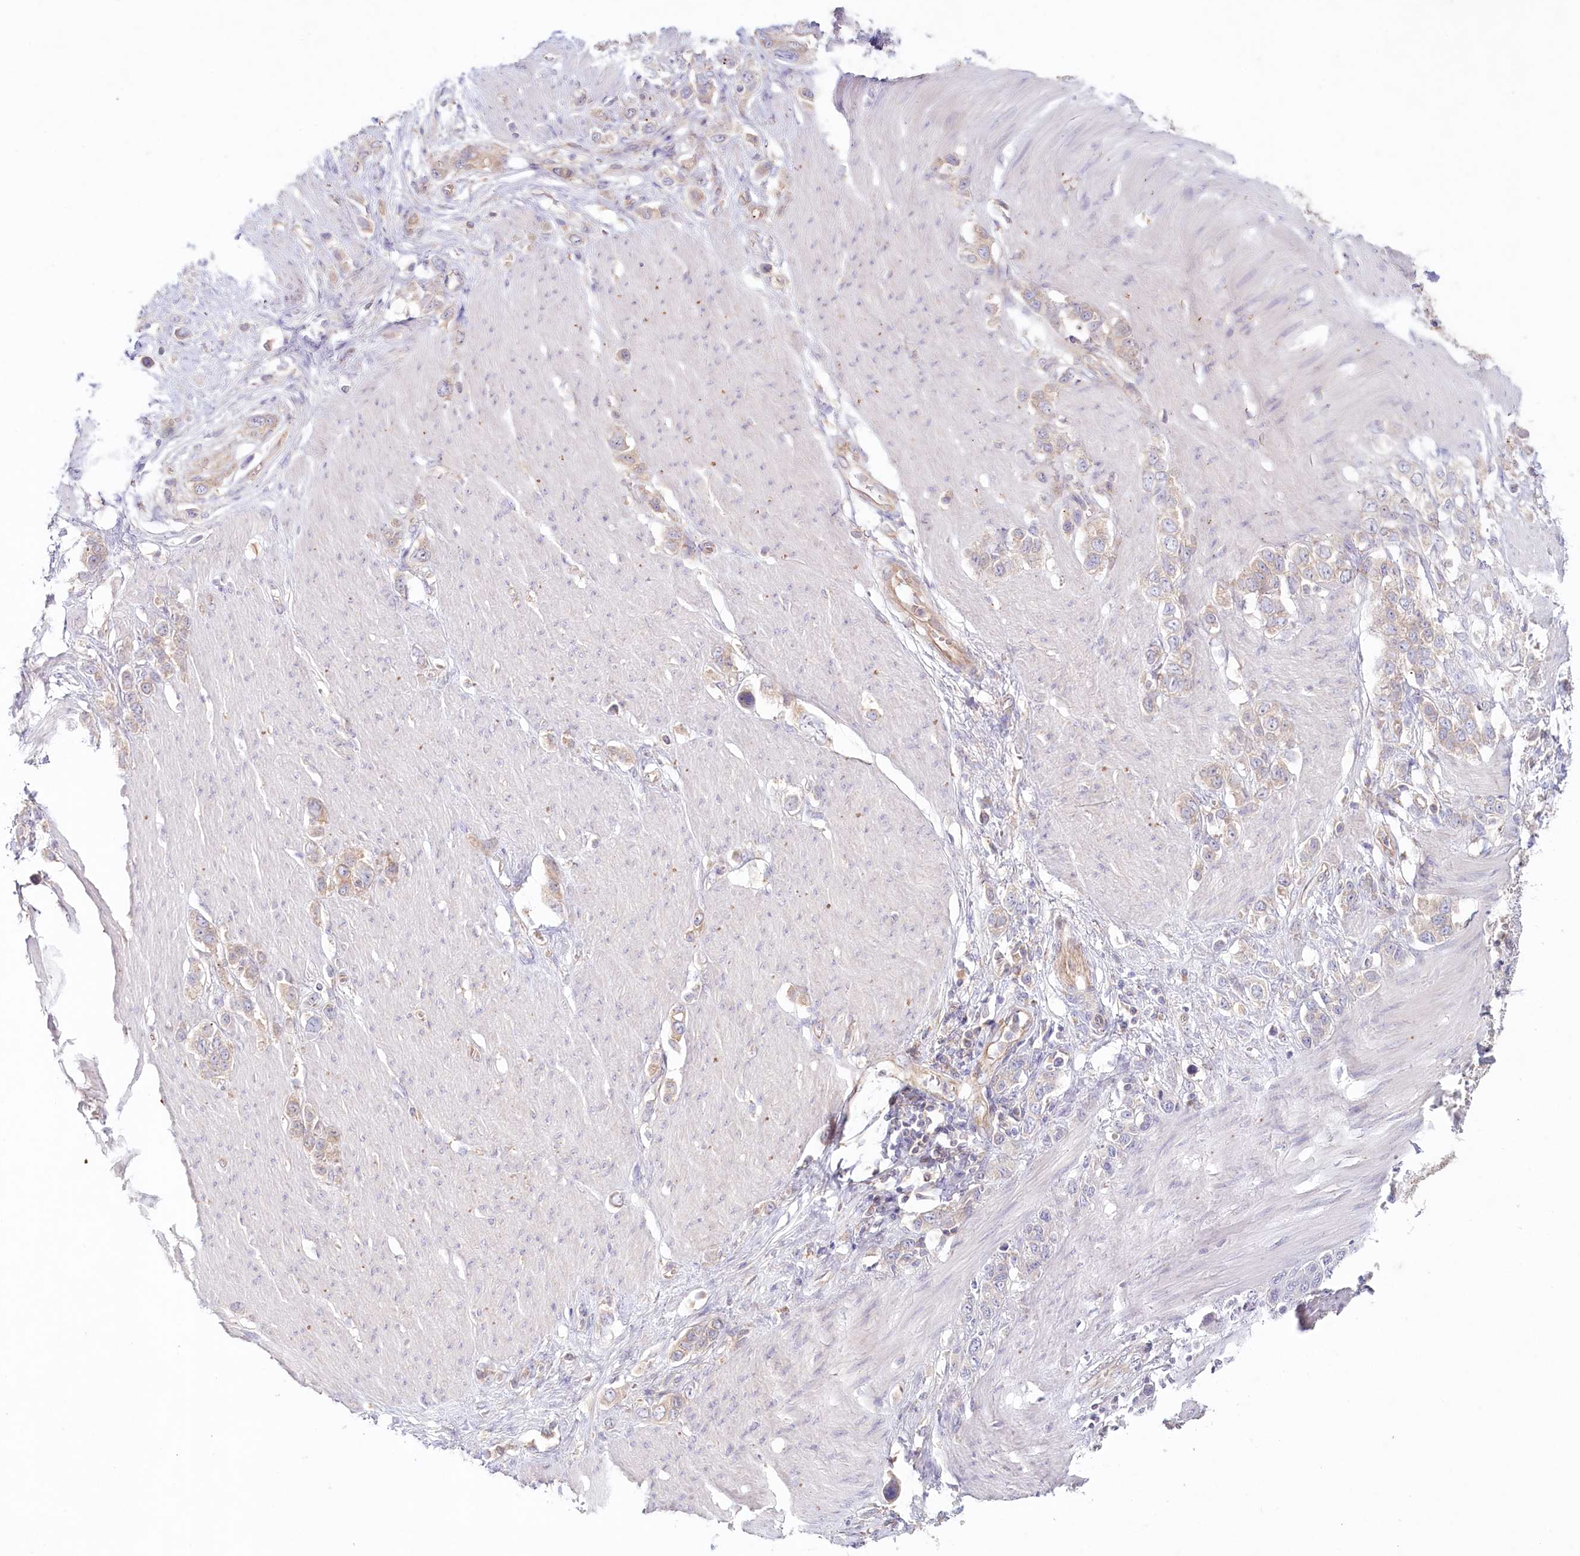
{"staining": {"intensity": "weak", "quantity": "25%-75%", "location": "cytoplasmic/membranous"}, "tissue": "stomach cancer", "cell_type": "Tumor cells", "image_type": "cancer", "snomed": [{"axis": "morphology", "description": "Adenocarcinoma, NOS"}, {"axis": "morphology", "description": "Adenocarcinoma, High grade"}, {"axis": "topography", "description": "Stomach, upper"}, {"axis": "topography", "description": "Stomach, lower"}], "caption": "A brown stain highlights weak cytoplasmic/membranous expression of a protein in adenocarcinoma (high-grade) (stomach) tumor cells.", "gene": "TNIP1", "patient": {"sex": "female", "age": 65}}